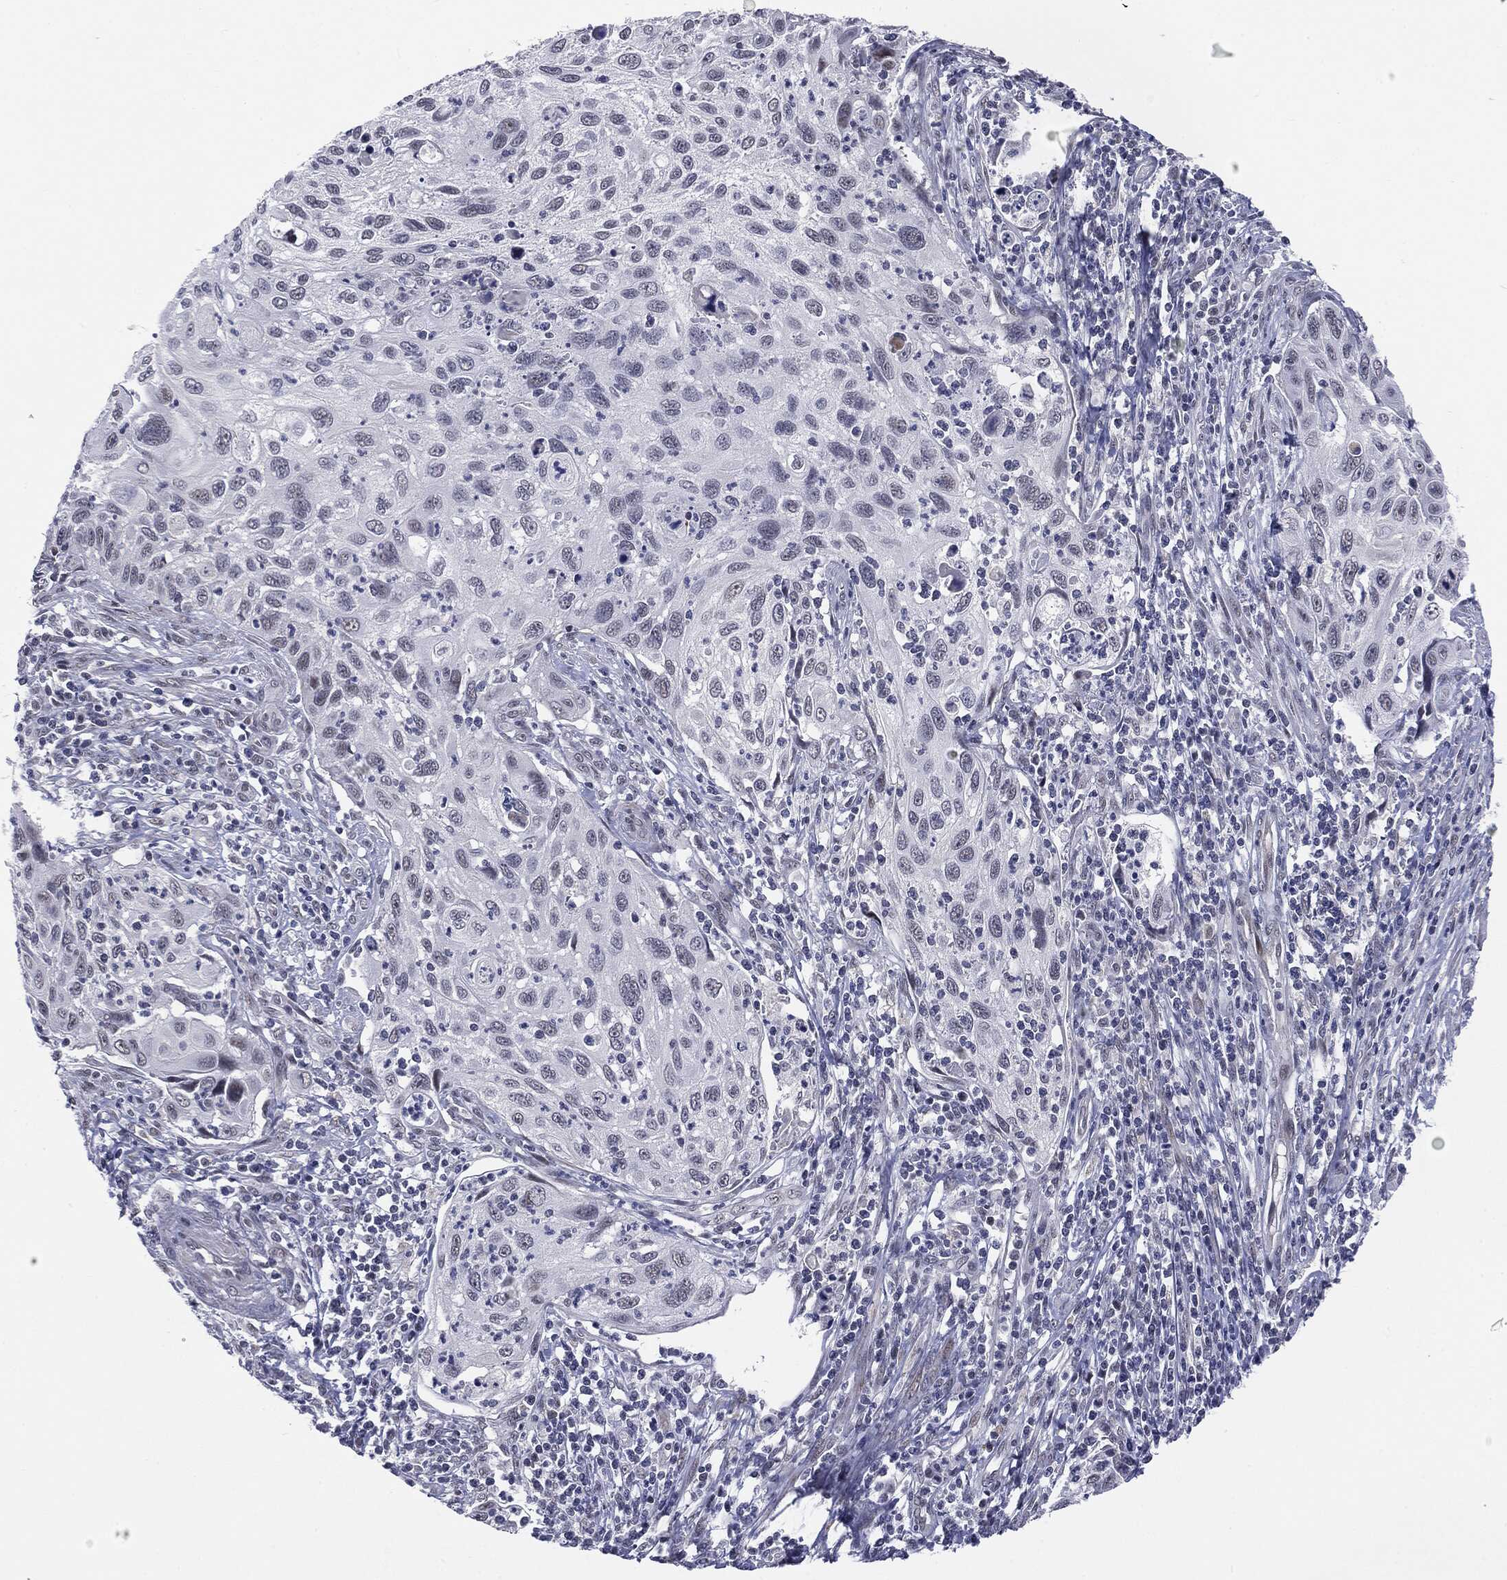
{"staining": {"intensity": "negative", "quantity": "none", "location": "none"}, "tissue": "cervical cancer", "cell_type": "Tumor cells", "image_type": "cancer", "snomed": [{"axis": "morphology", "description": "Squamous cell carcinoma, NOS"}, {"axis": "topography", "description": "Cervix"}], "caption": "Cervical cancer stained for a protein using immunohistochemistry (IHC) displays no positivity tumor cells.", "gene": "SLC5A5", "patient": {"sex": "female", "age": 70}}